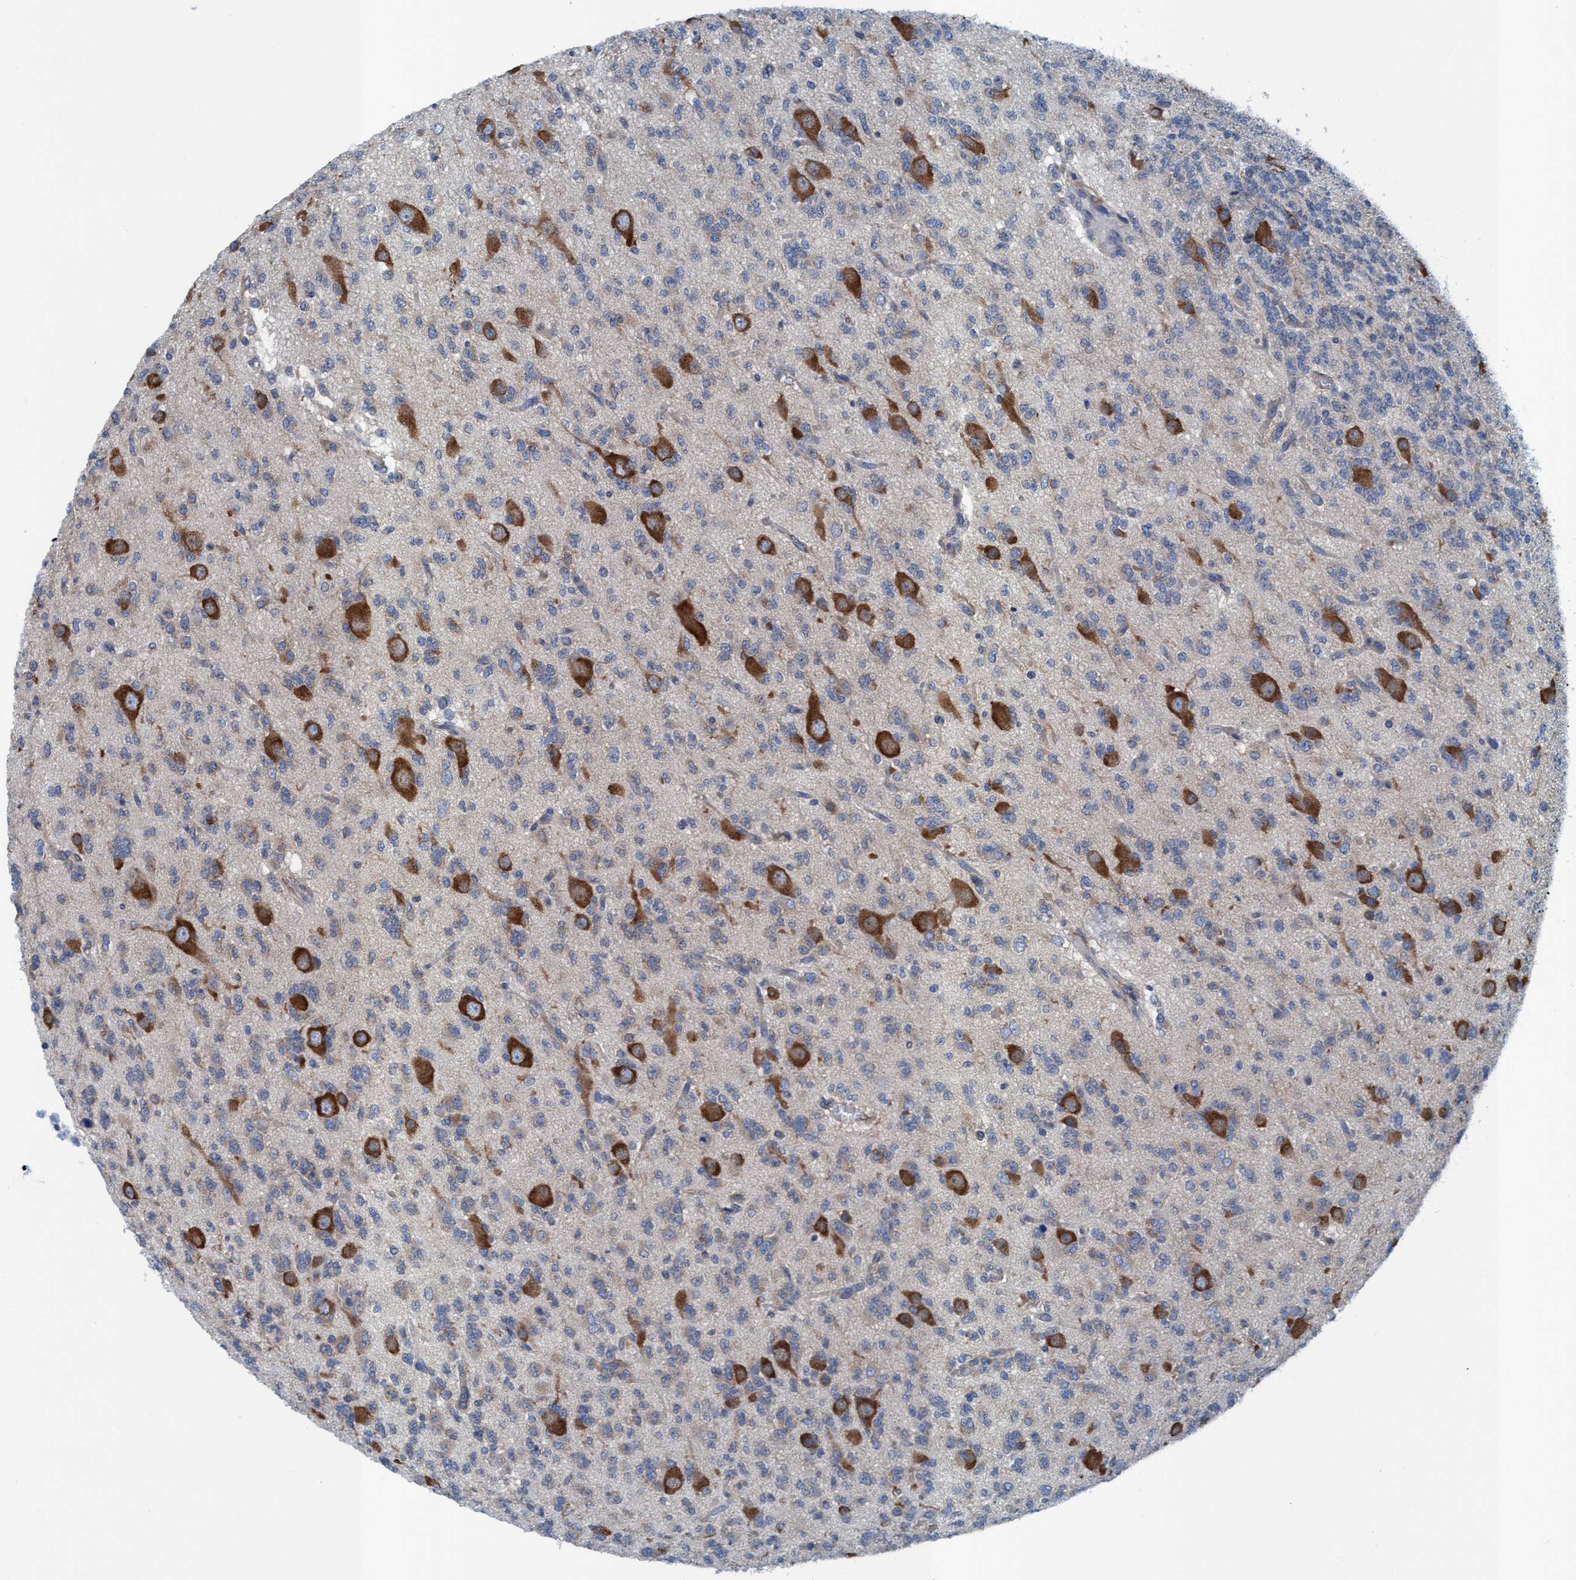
{"staining": {"intensity": "negative", "quantity": "none", "location": "none"}, "tissue": "glioma", "cell_type": "Tumor cells", "image_type": "cancer", "snomed": [{"axis": "morphology", "description": "Glioma, malignant, Low grade"}, {"axis": "topography", "description": "Brain"}], "caption": "Glioma was stained to show a protein in brown. There is no significant positivity in tumor cells.", "gene": "NMT1", "patient": {"sex": "male", "age": 38}}